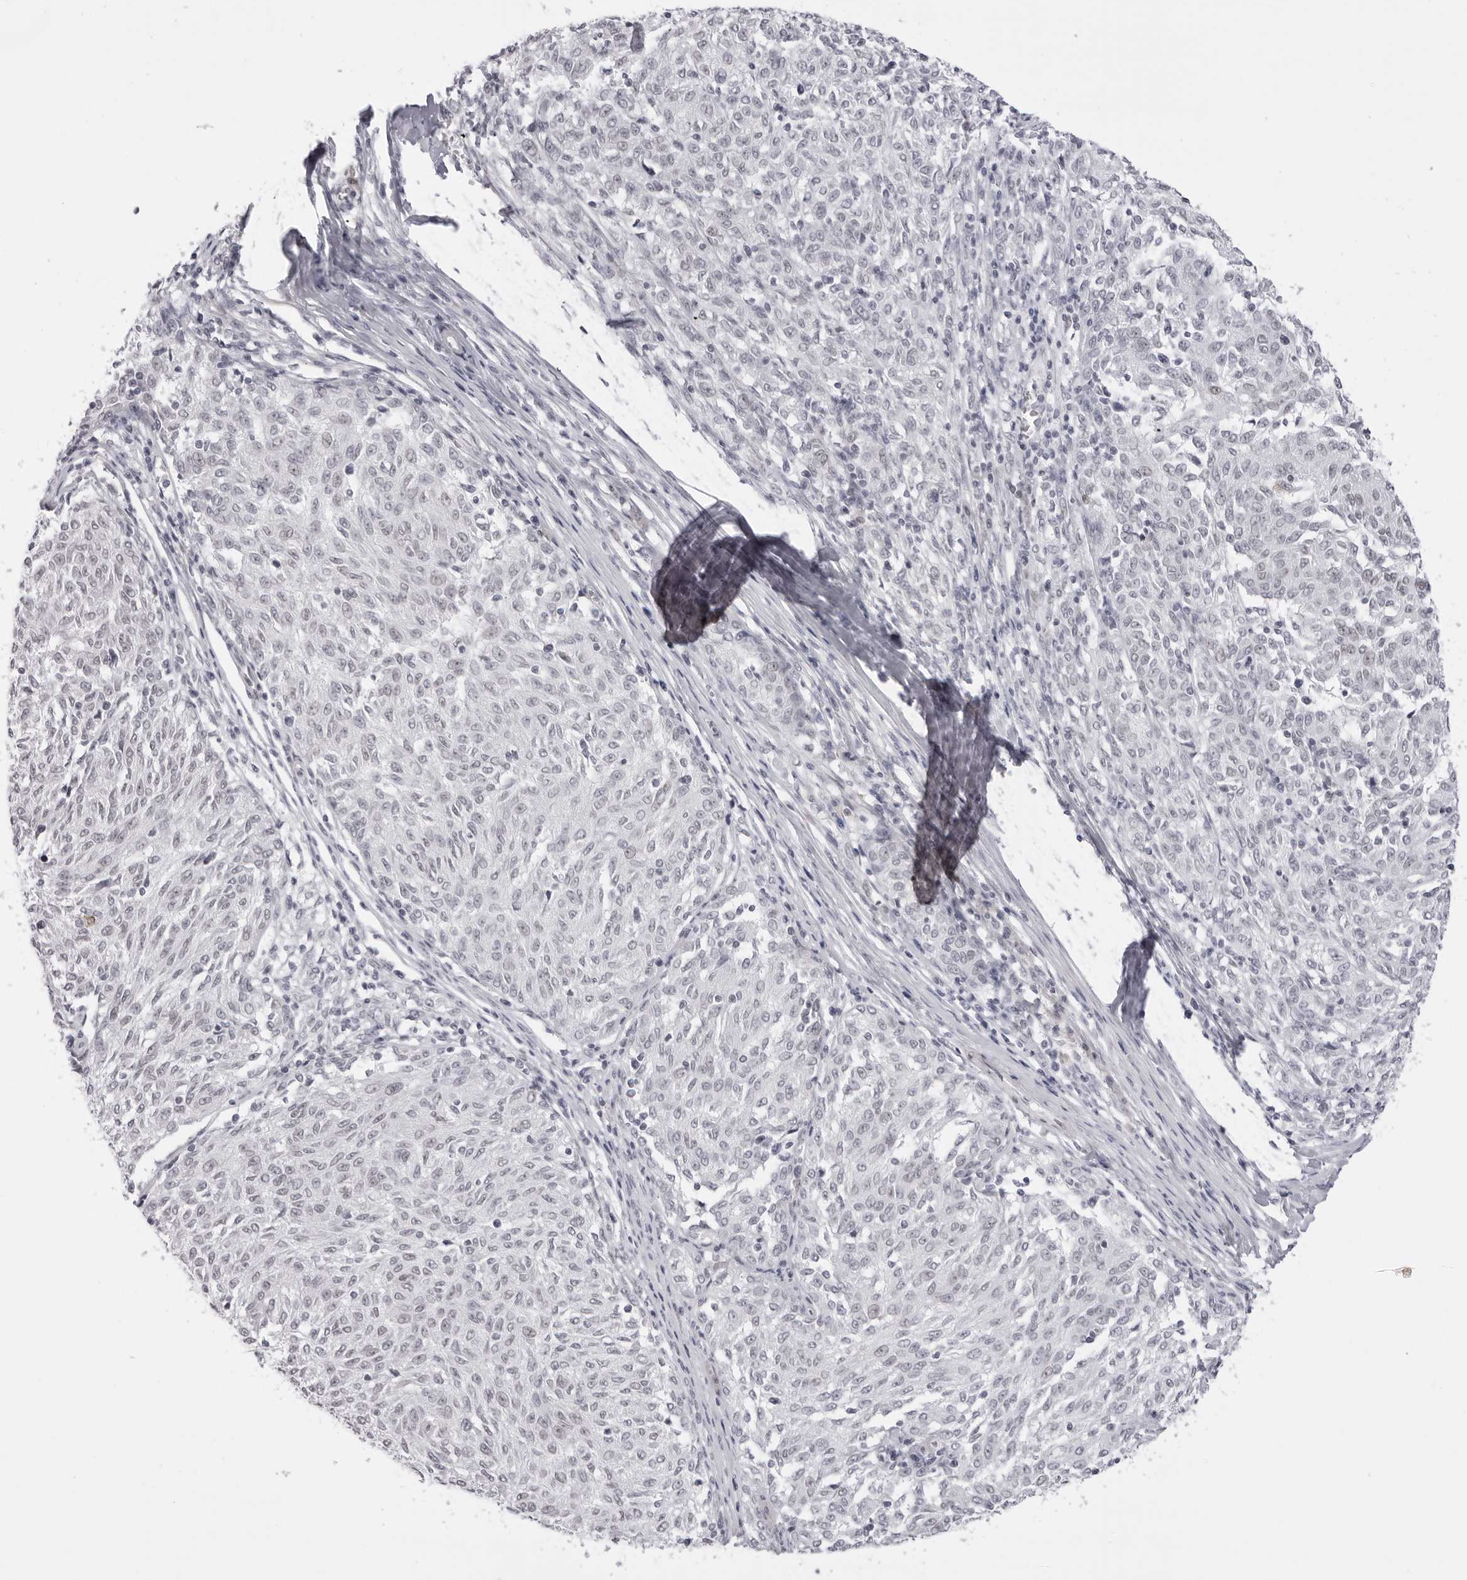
{"staining": {"intensity": "negative", "quantity": "none", "location": "none"}, "tissue": "melanoma", "cell_type": "Tumor cells", "image_type": "cancer", "snomed": [{"axis": "morphology", "description": "Malignant melanoma, NOS"}, {"axis": "topography", "description": "Skin"}], "caption": "Immunohistochemical staining of human melanoma shows no significant expression in tumor cells.", "gene": "MAFK", "patient": {"sex": "female", "age": 72}}